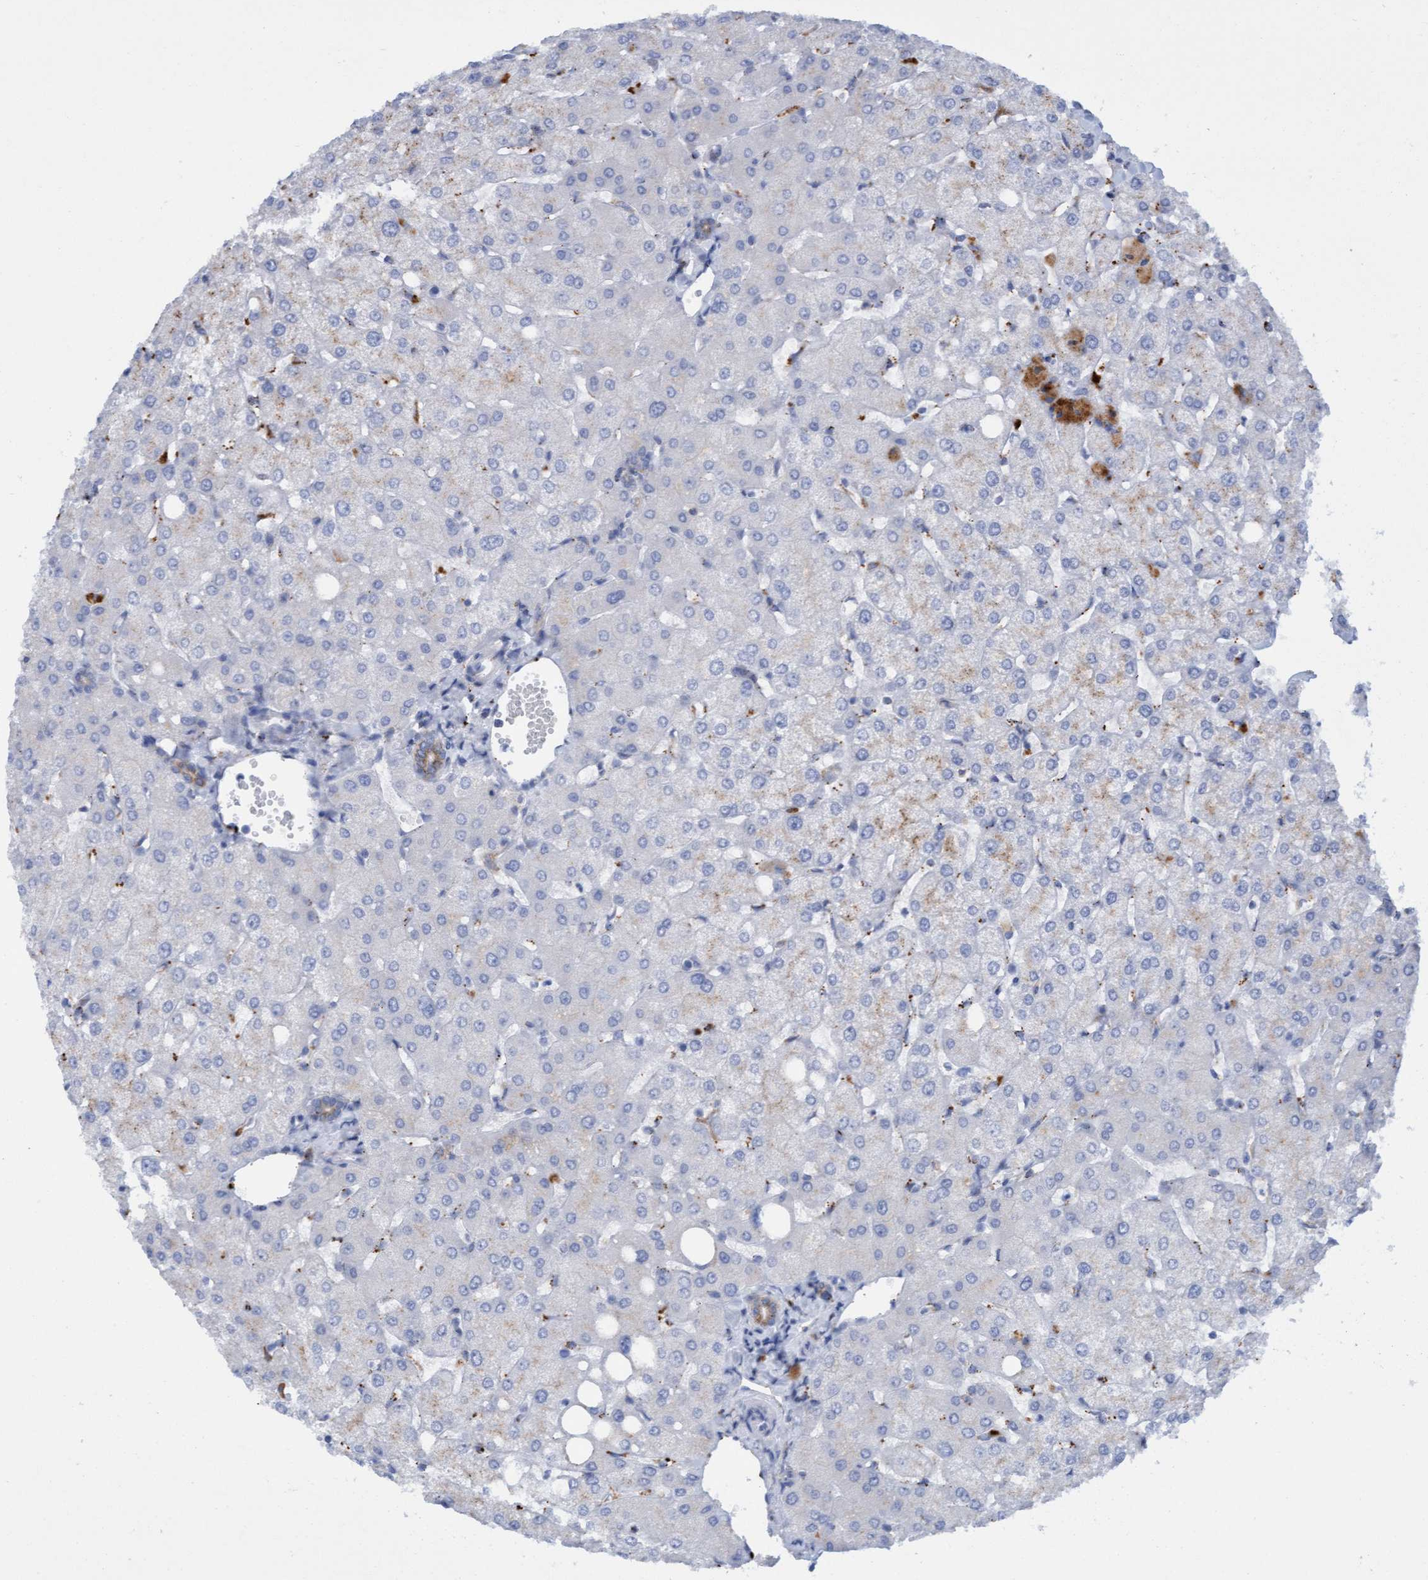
{"staining": {"intensity": "moderate", "quantity": ">75%", "location": "cytoplasmic/membranous"}, "tissue": "liver", "cell_type": "Cholangiocytes", "image_type": "normal", "snomed": [{"axis": "morphology", "description": "Normal tissue, NOS"}, {"axis": "topography", "description": "Liver"}], "caption": "A high-resolution image shows IHC staining of unremarkable liver, which reveals moderate cytoplasmic/membranous positivity in about >75% of cholangiocytes.", "gene": "SGSH", "patient": {"sex": "female", "age": 54}}